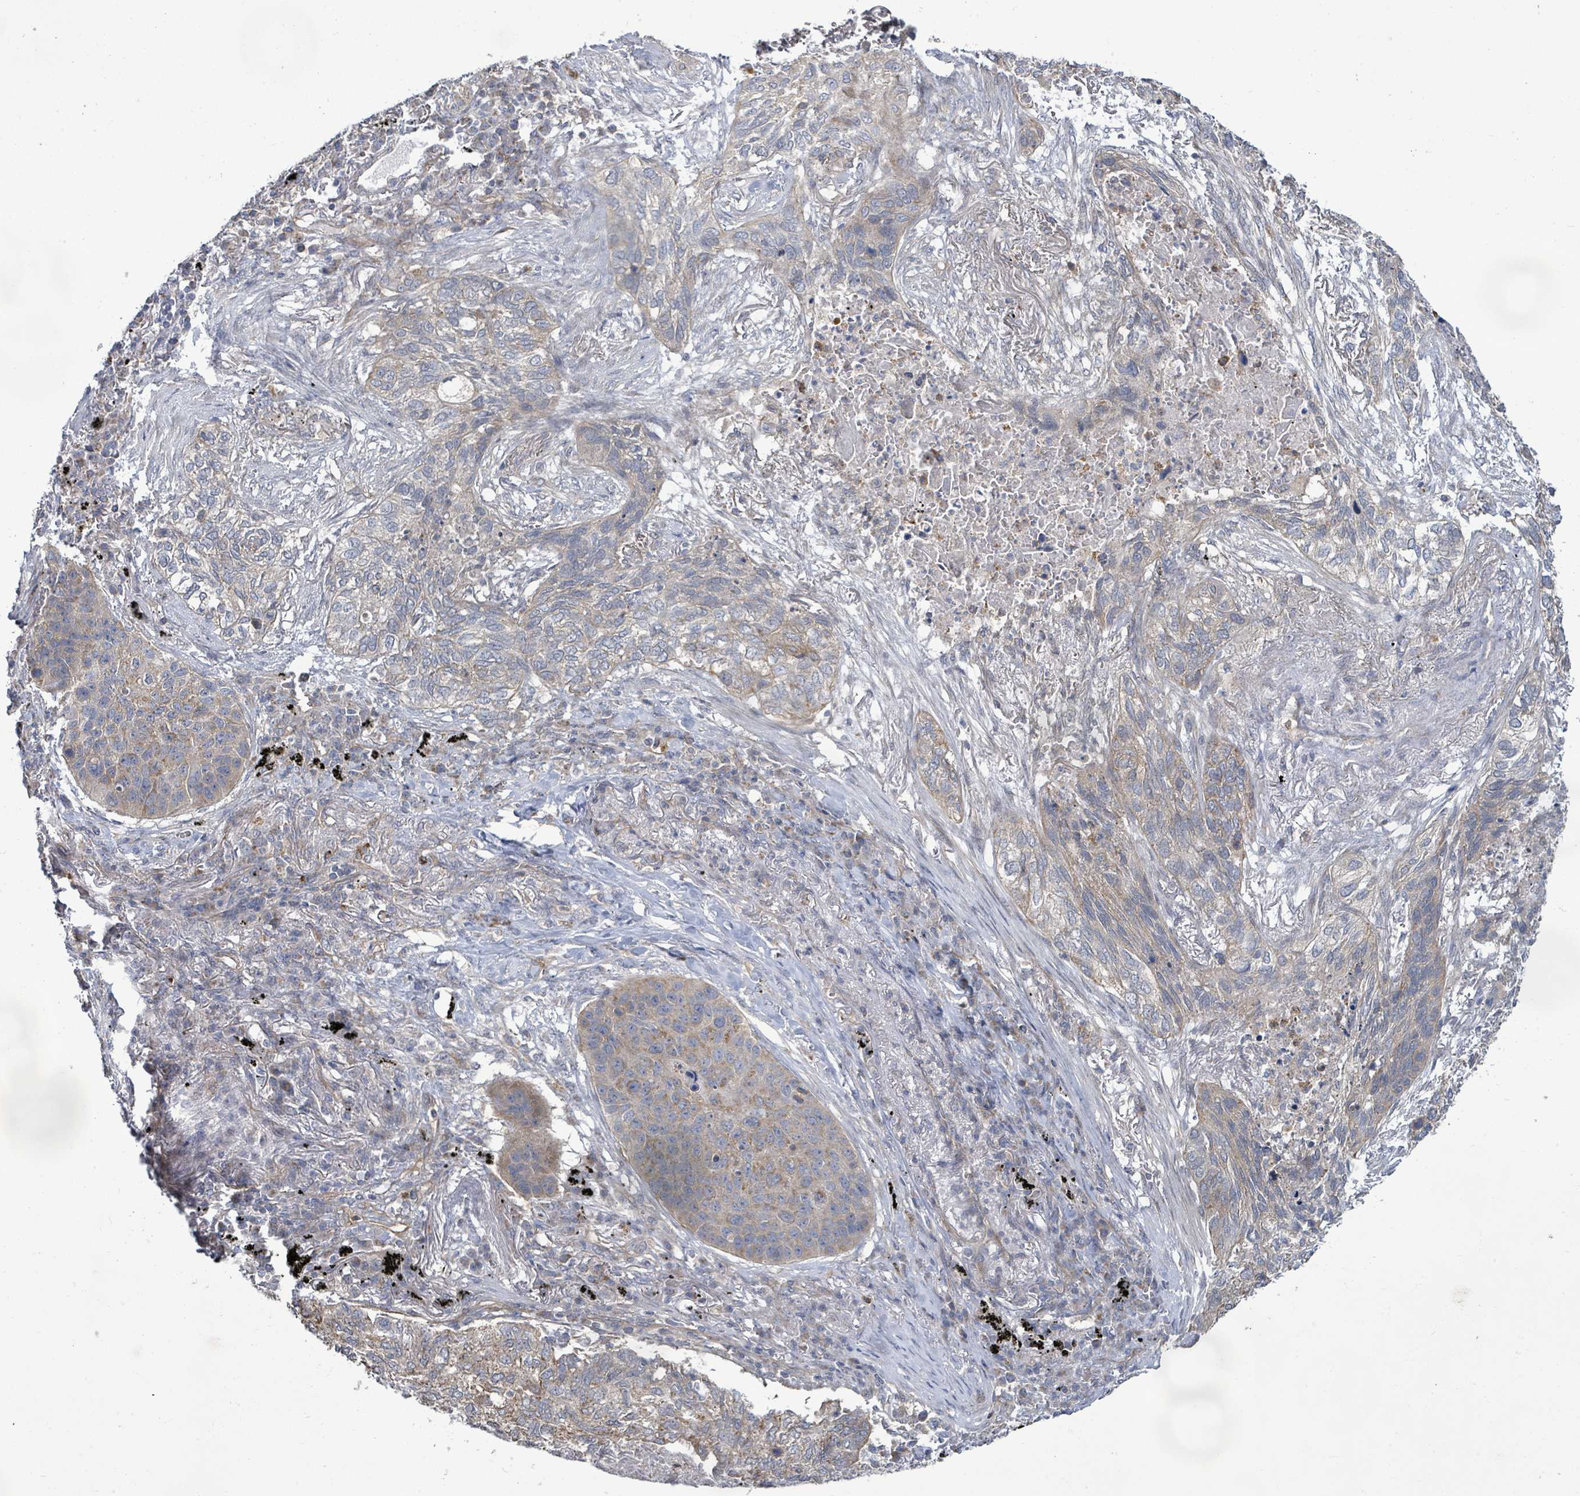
{"staining": {"intensity": "weak", "quantity": "25%-75%", "location": "cytoplasmic/membranous"}, "tissue": "lung cancer", "cell_type": "Tumor cells", "image_type": "cancer", "snomed": [{"axis": "morphology", "description": "Squamous cell carcinoma, NOS"}, {"axis": "topography", "description": "Lung"}], "caption": "Squamous cell carcinoma (lung) was stained to show a protein in brown. There is low levels of weak cytoplasmic/membranous positivity in approximately 25%-75% of tumor cells.", "gene": "KBTBD11", "patient": {"sex": "female", "age": 63}}